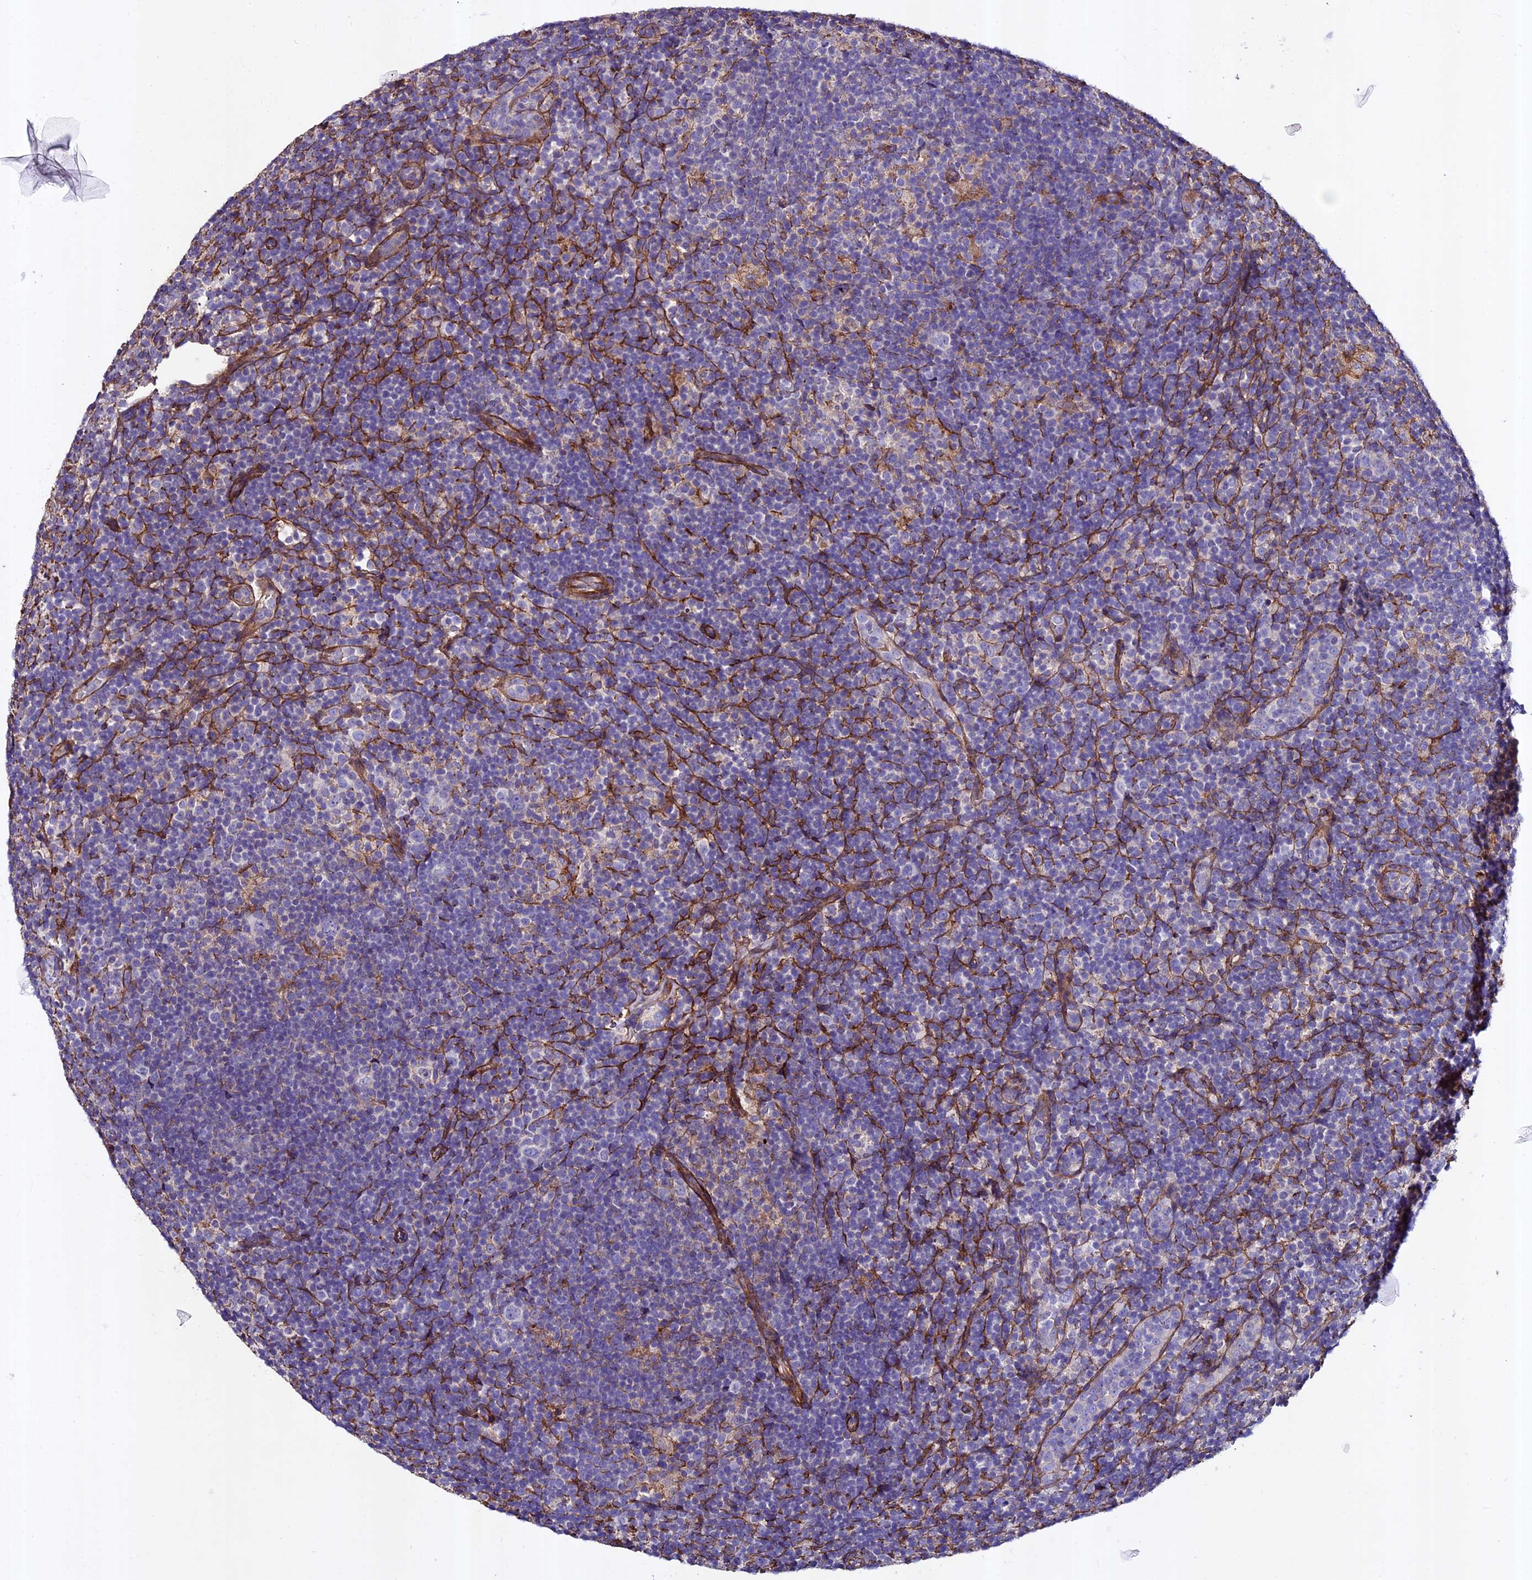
{"staining": {"intensity": "negative", "quantity": "none", "location": "none"}, "tissue": "lymphoma", "cell_type": "Tumor cells", "image_type": "cancer", "snomed": [{"axis": "morphology", "description": "Hodgkin's disease, NOS"}, {"axis": "topography", "description": "Lymph node"}], "caption": "Hodgkin's disease was stained to show a protein in brown. There is no significant positivity in tumor cells.", "gene": "EVA1B", "patient": {"sex": "female", "age": 57}}